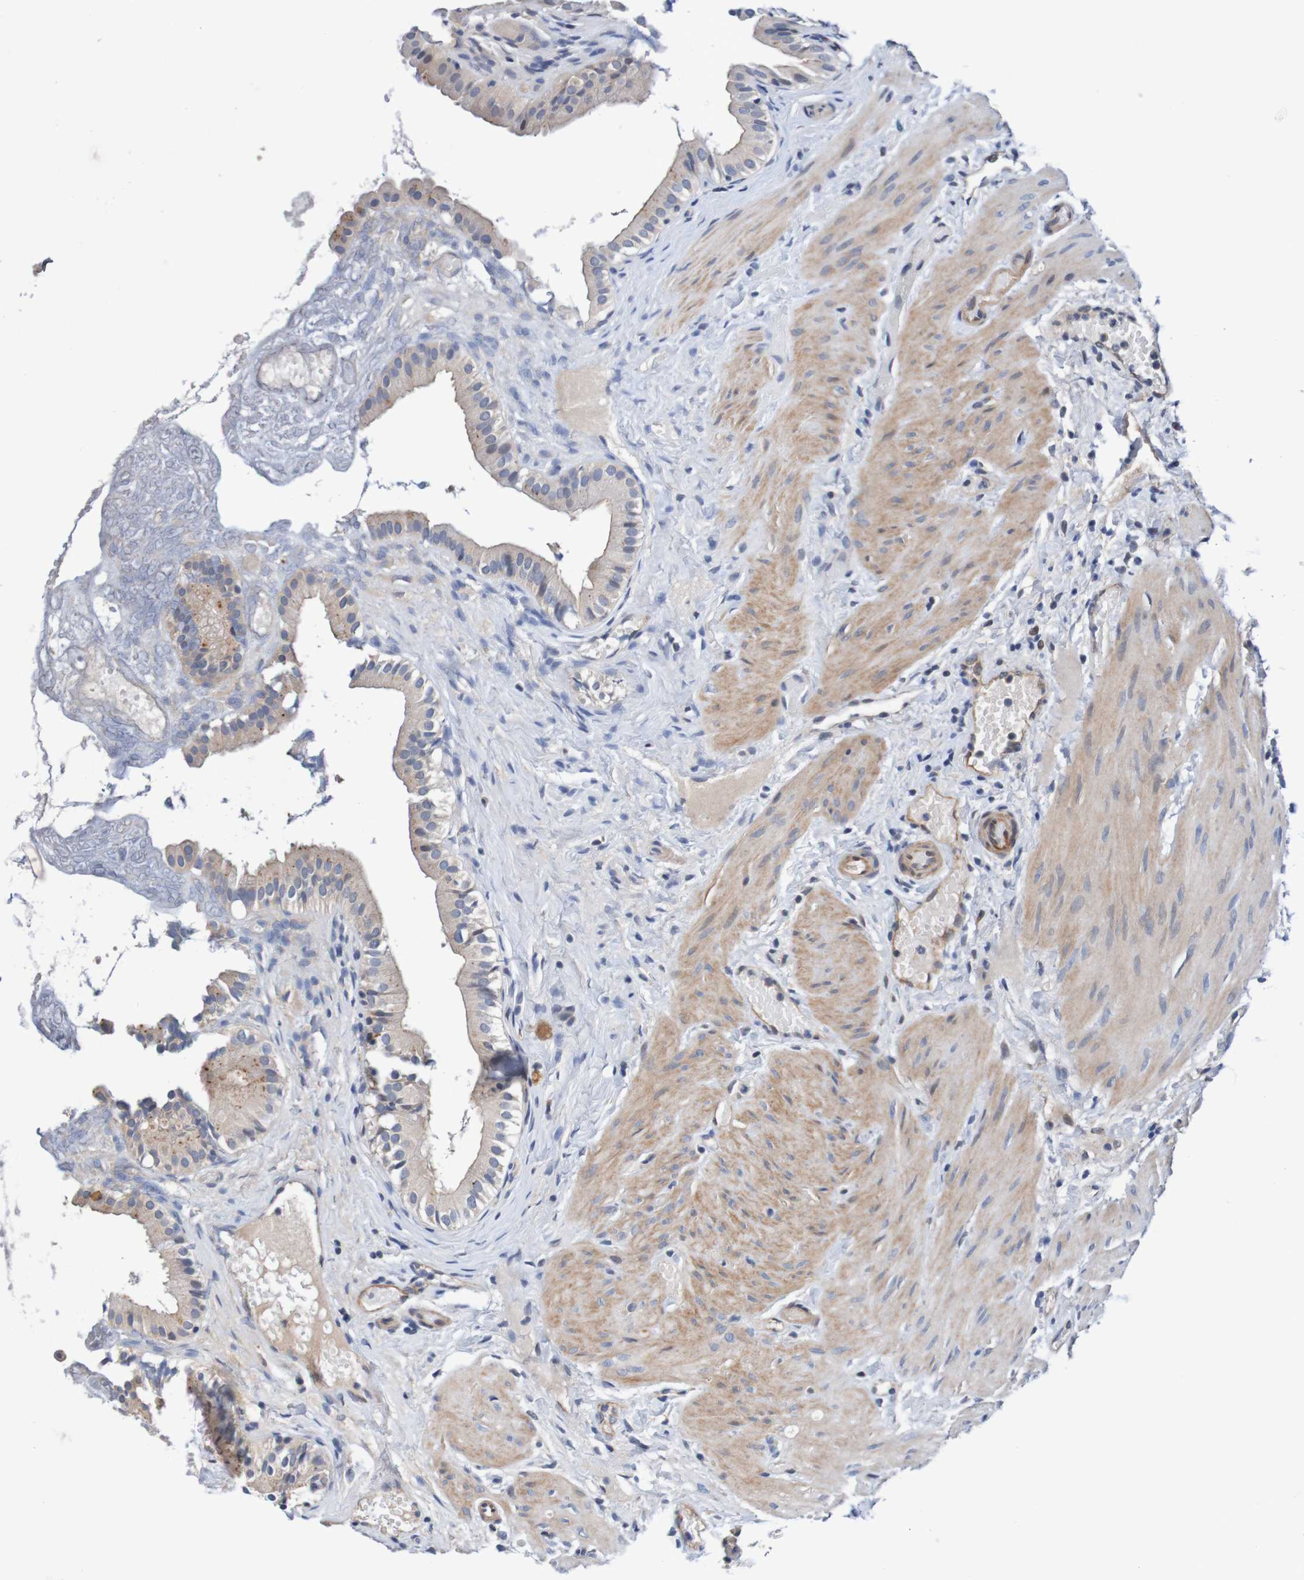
{"staining": {"intensity": "weak", "quantity": ">75%", "location": "cytoplasmic/membranous"}, "tissue": "gallbladder", "cell_type": "Glandular cells", "image_type": "normal", "snomed": [{"axis": "morphology", "description": "Normal tissue, NOS"}, {"axis": "topography", "description": "Gallbladder"}], "caption": "The histopathology image exhibits a brown stain indicating the presence of a protein in the cytoplasmic/membranous of glandular cells in gallbladder.", "gene": "CPED1", "patient": {"sex": "female", "age": 26}}